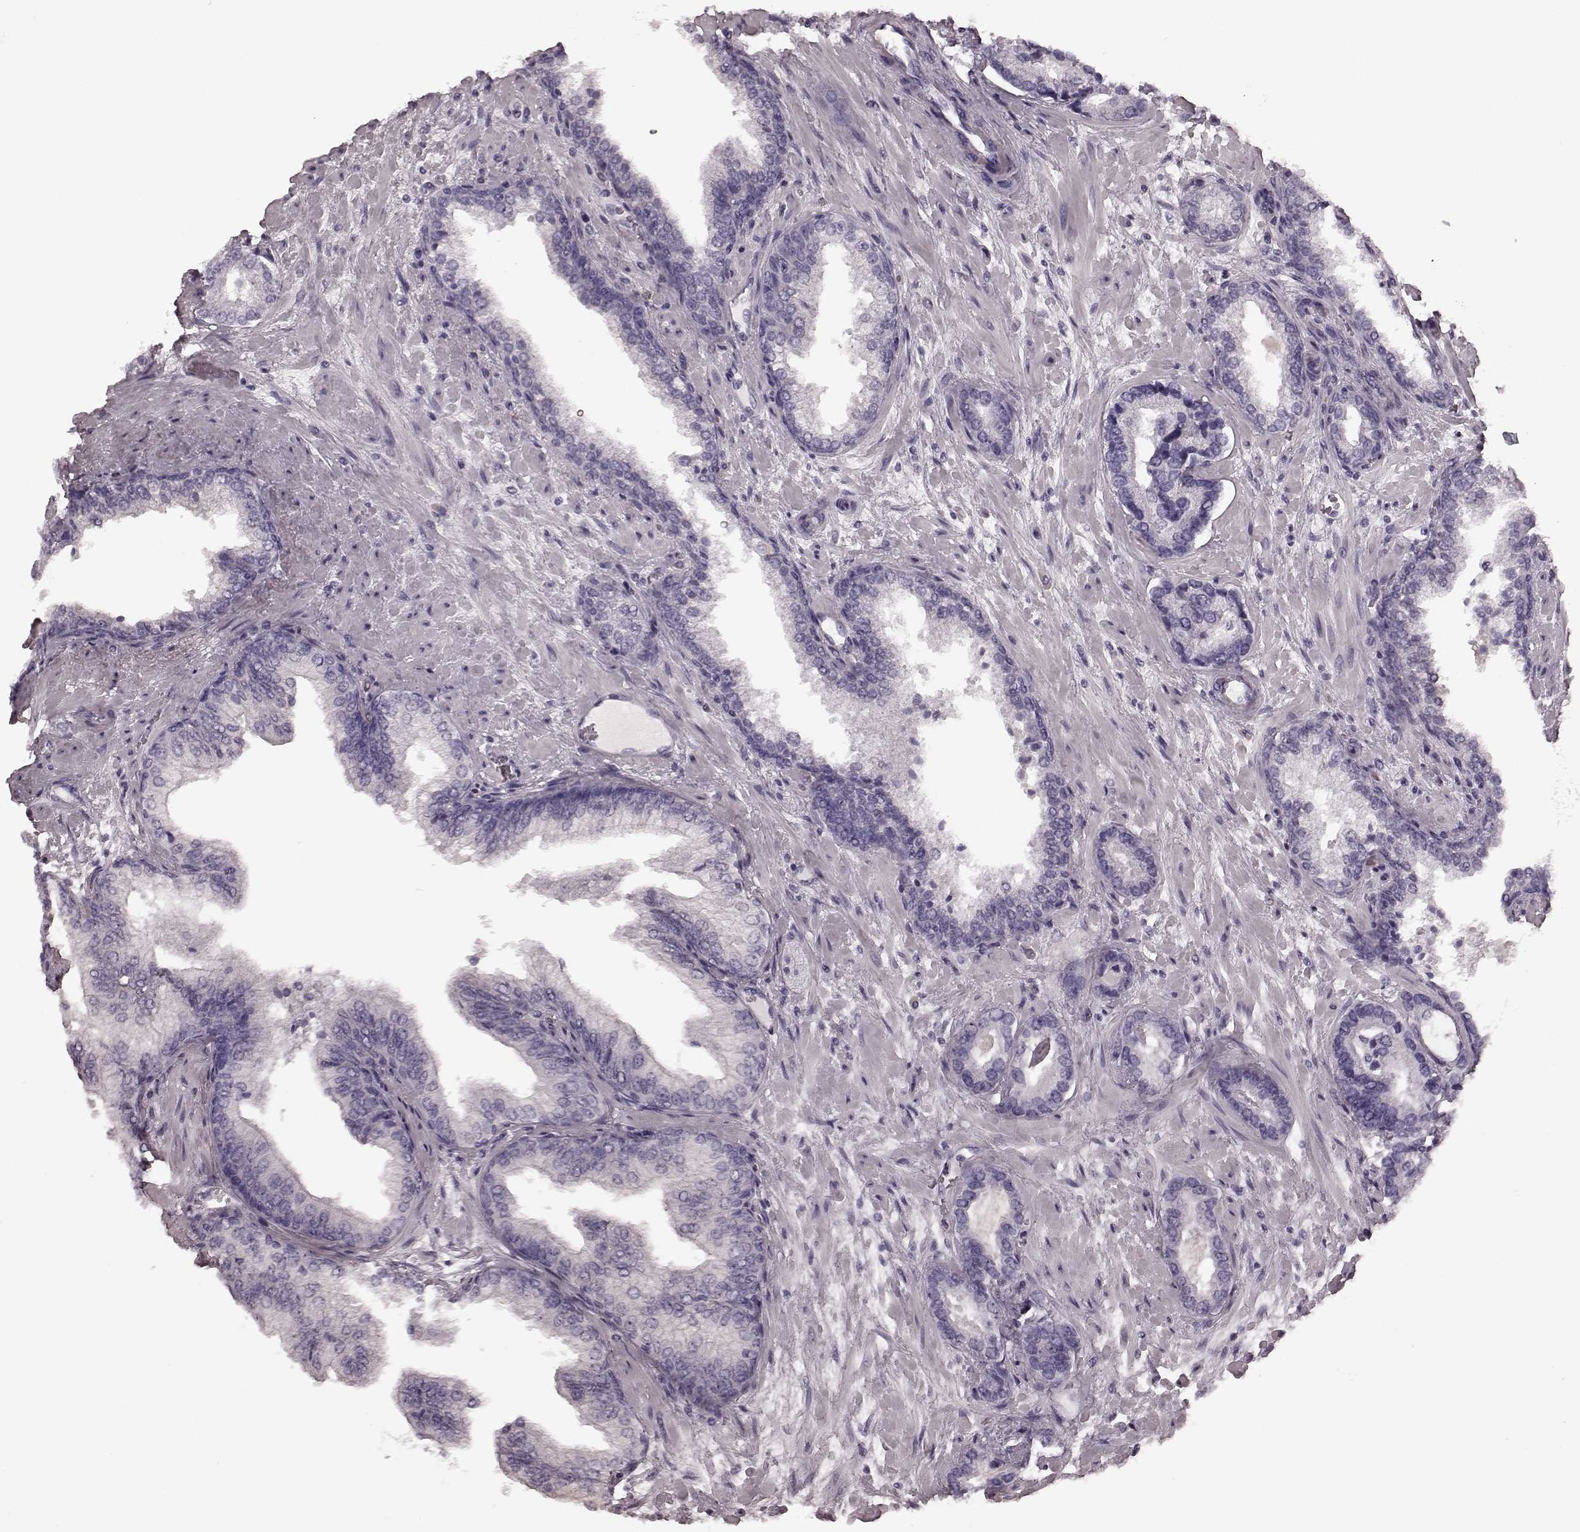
{"staining": {"intensity": "negative", "quantity": "none", "location": "none"}, "tissue": "prostate cancer", "cell_type": "Tumor cells", "image_type": "cancer", "snomed": [{"axis": "morphology", "description": "Adenocarcinoma, Low grade"}, {"axis": "topography", "description": "Prostate"}], "caption": "This is an immunohistochemistry (IHC) micrograph of human prostate low-grade adenocarcinoma. There is no positivity in tumor cells.", "gene": "TRPM1", "patient": {"sex": "male", "age": 61}}